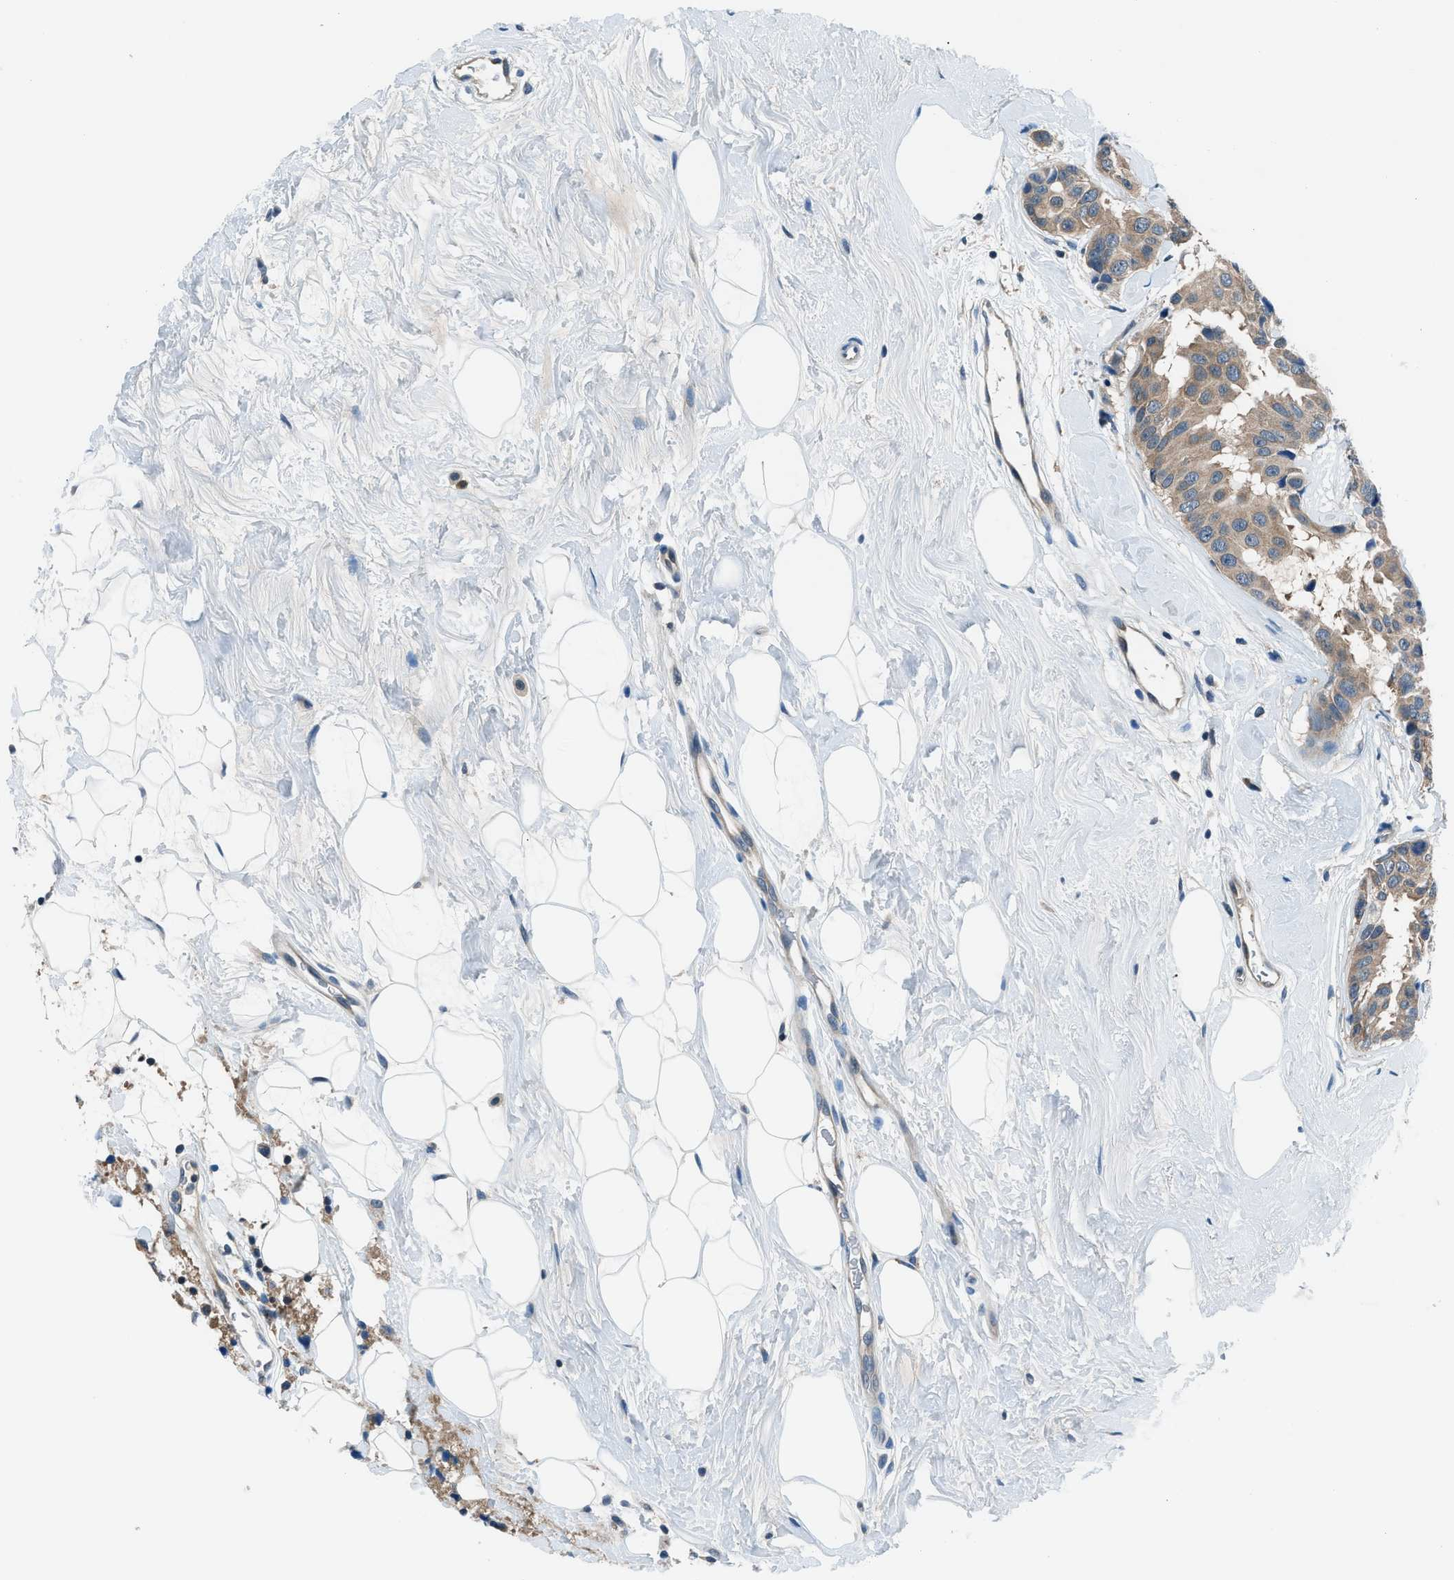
{"staining": {"intensity": "weak", "quantity": ">75%", "location": "cytoplasmic/membranous"}, "tissue": "breast cancer", "cell_type": "Tumor cells", "image_type": "cancer", "snomed": [{"axis": "morphology", "description": "Normal tissue, NOS"}, {"axis": "morphology", "description": "Duct carcinoma"}, {"axis": "topography", "description": "Breast"}], "caption": "Immunohistochemical staining of human breast cancer displays low levels of weak cytoplasmic/membranous protein positivity in about >75% of tumor cells.", "gene": "ACP1", "patient": {"sex": "female", "age": 39}}